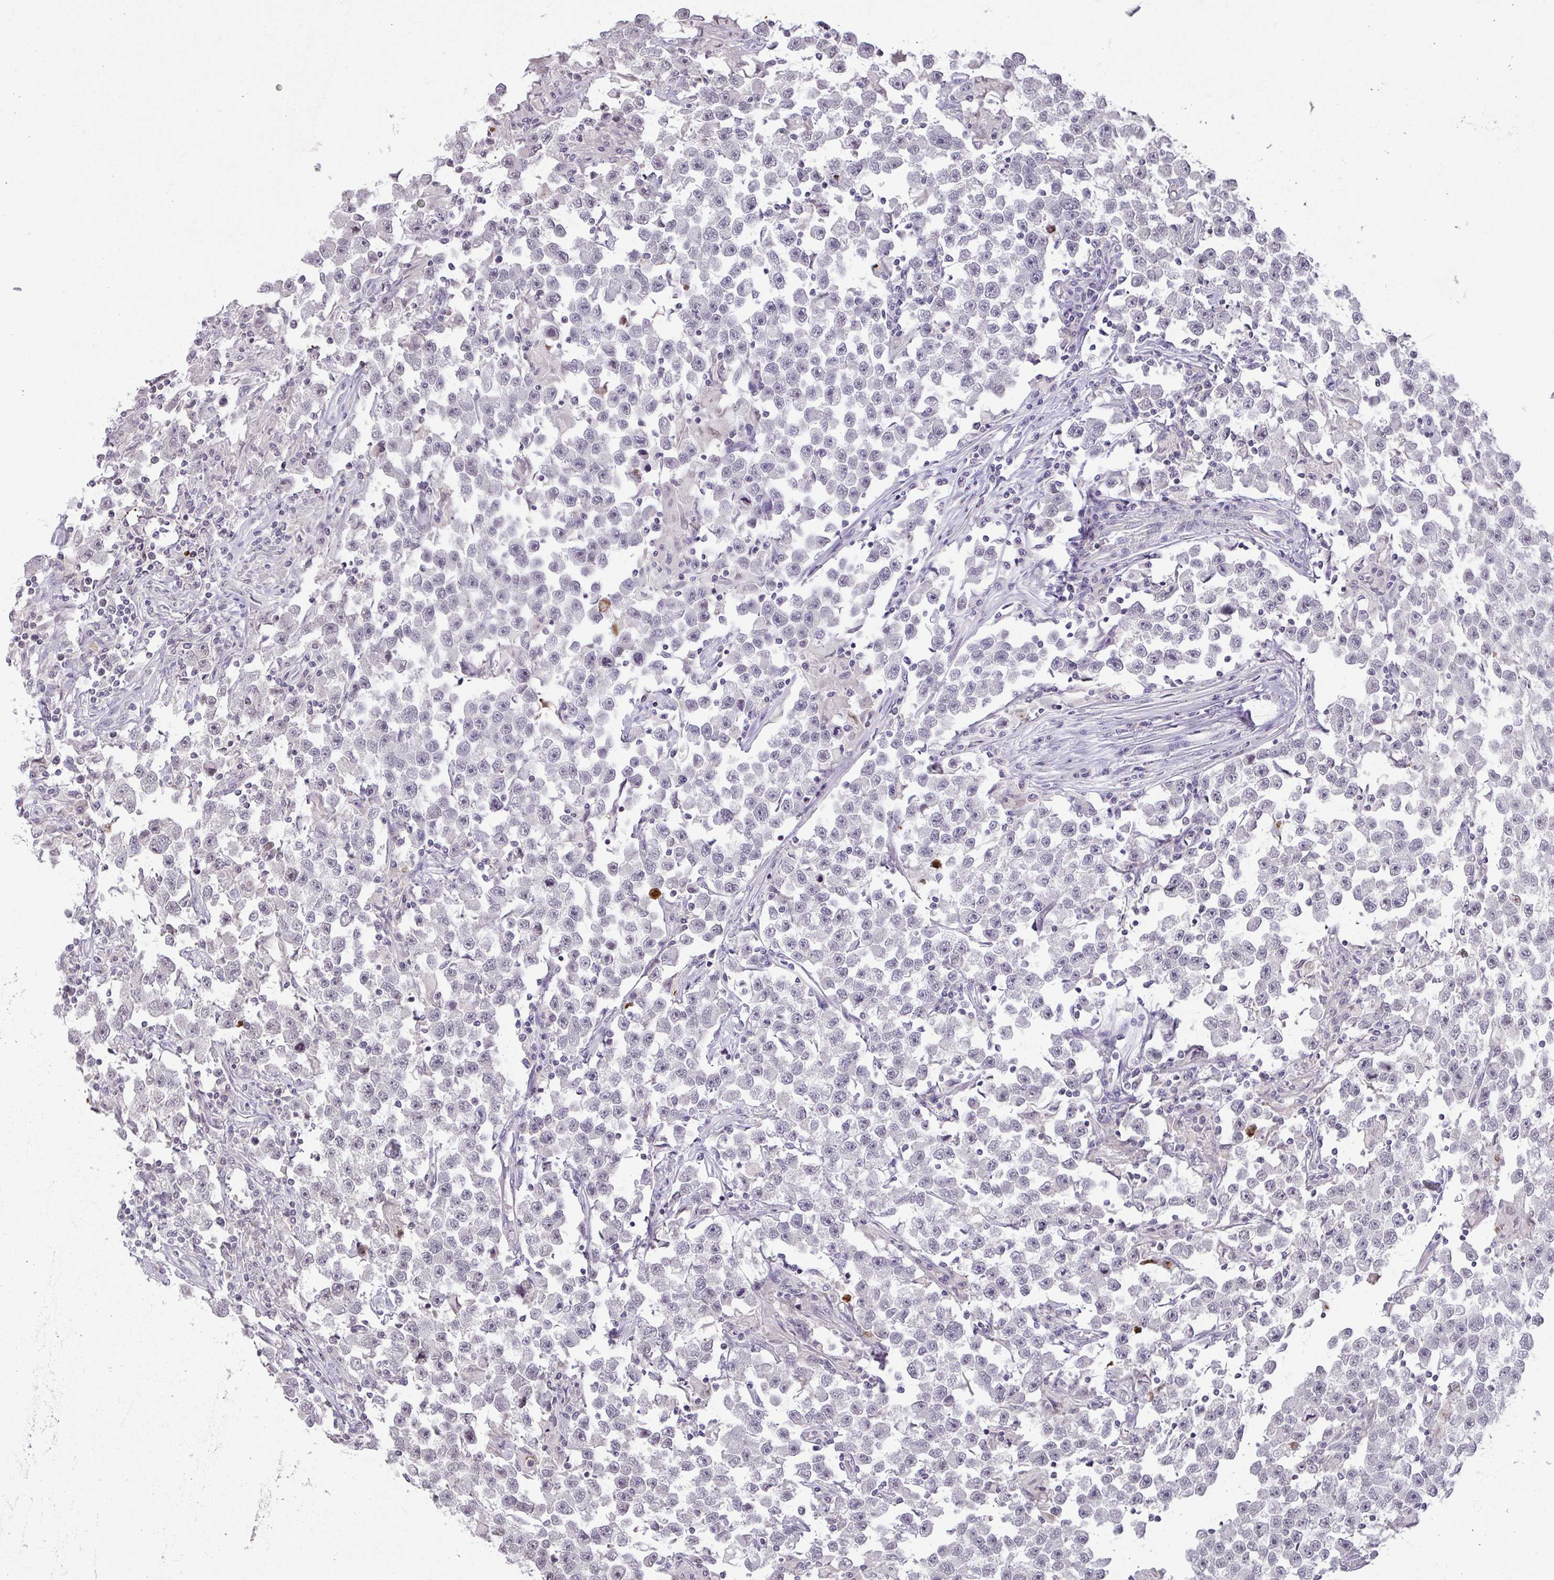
{"staining": {"intensity": "negative", "quantity": "none", "location": "none"}, "tissue": "testis cancer", "cell_type": "Tumor cells", "image_type": "cancer", "snomed": [{"axis": "morphology", "description": "Seminoma, NOS"}, {"axis": "topography", "description": "Testis"}], "caption": "This photomicrograph is of testis cancer stained with immunohistochemistry (IHC) to label a protein in brown with the nuclei are counter-stained blue. There is no staining in tumor cells. (Stains: DAB immunohistochemistry with hematoxylin counter stain, Microscopy: brightfield microscopy at high magnification).", "gene": "CACNA1S", "patient": {"sex": "male", "age": 33}}